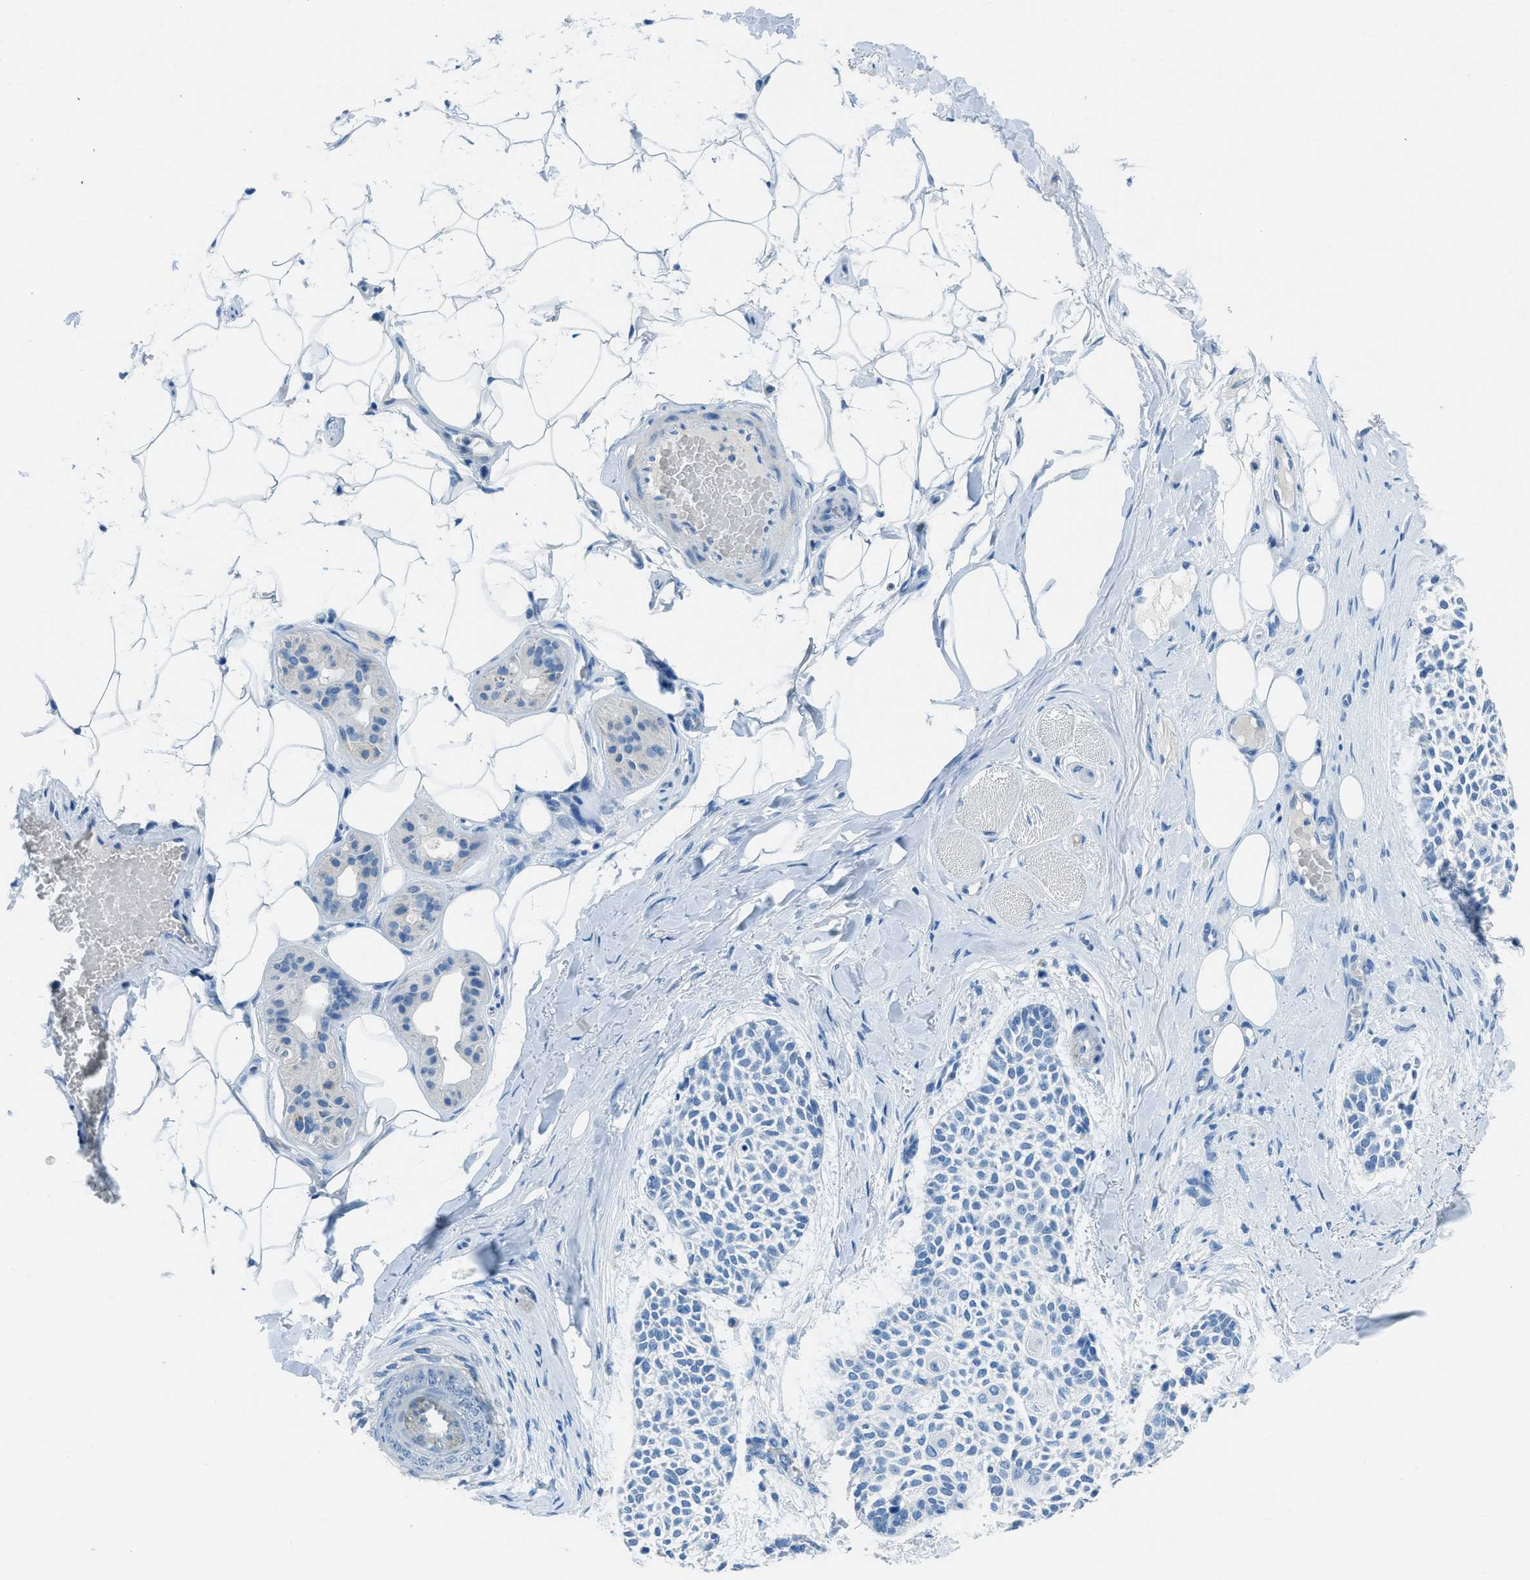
{"staining": {"intensity": "negative", "quantity": "none", "location": "none"}, "tissue": "skin cancer", "cell_type": "Tumor cells", "image_type": "cancer", "snomed": [{"axis": "morphology", "description": "Normal tissue, NOS"}, {"axis": "morphology", "description": "Basal cell carcinoma"}, {"axis": "topography", "description": "Skin"}], "caption": "Protein analysis of skin cancer (basal cell carcinoma) reveals no significant expression in tumor cells.", "gene": "ACAN", "patient": {"sex": "female", "age": 70}}